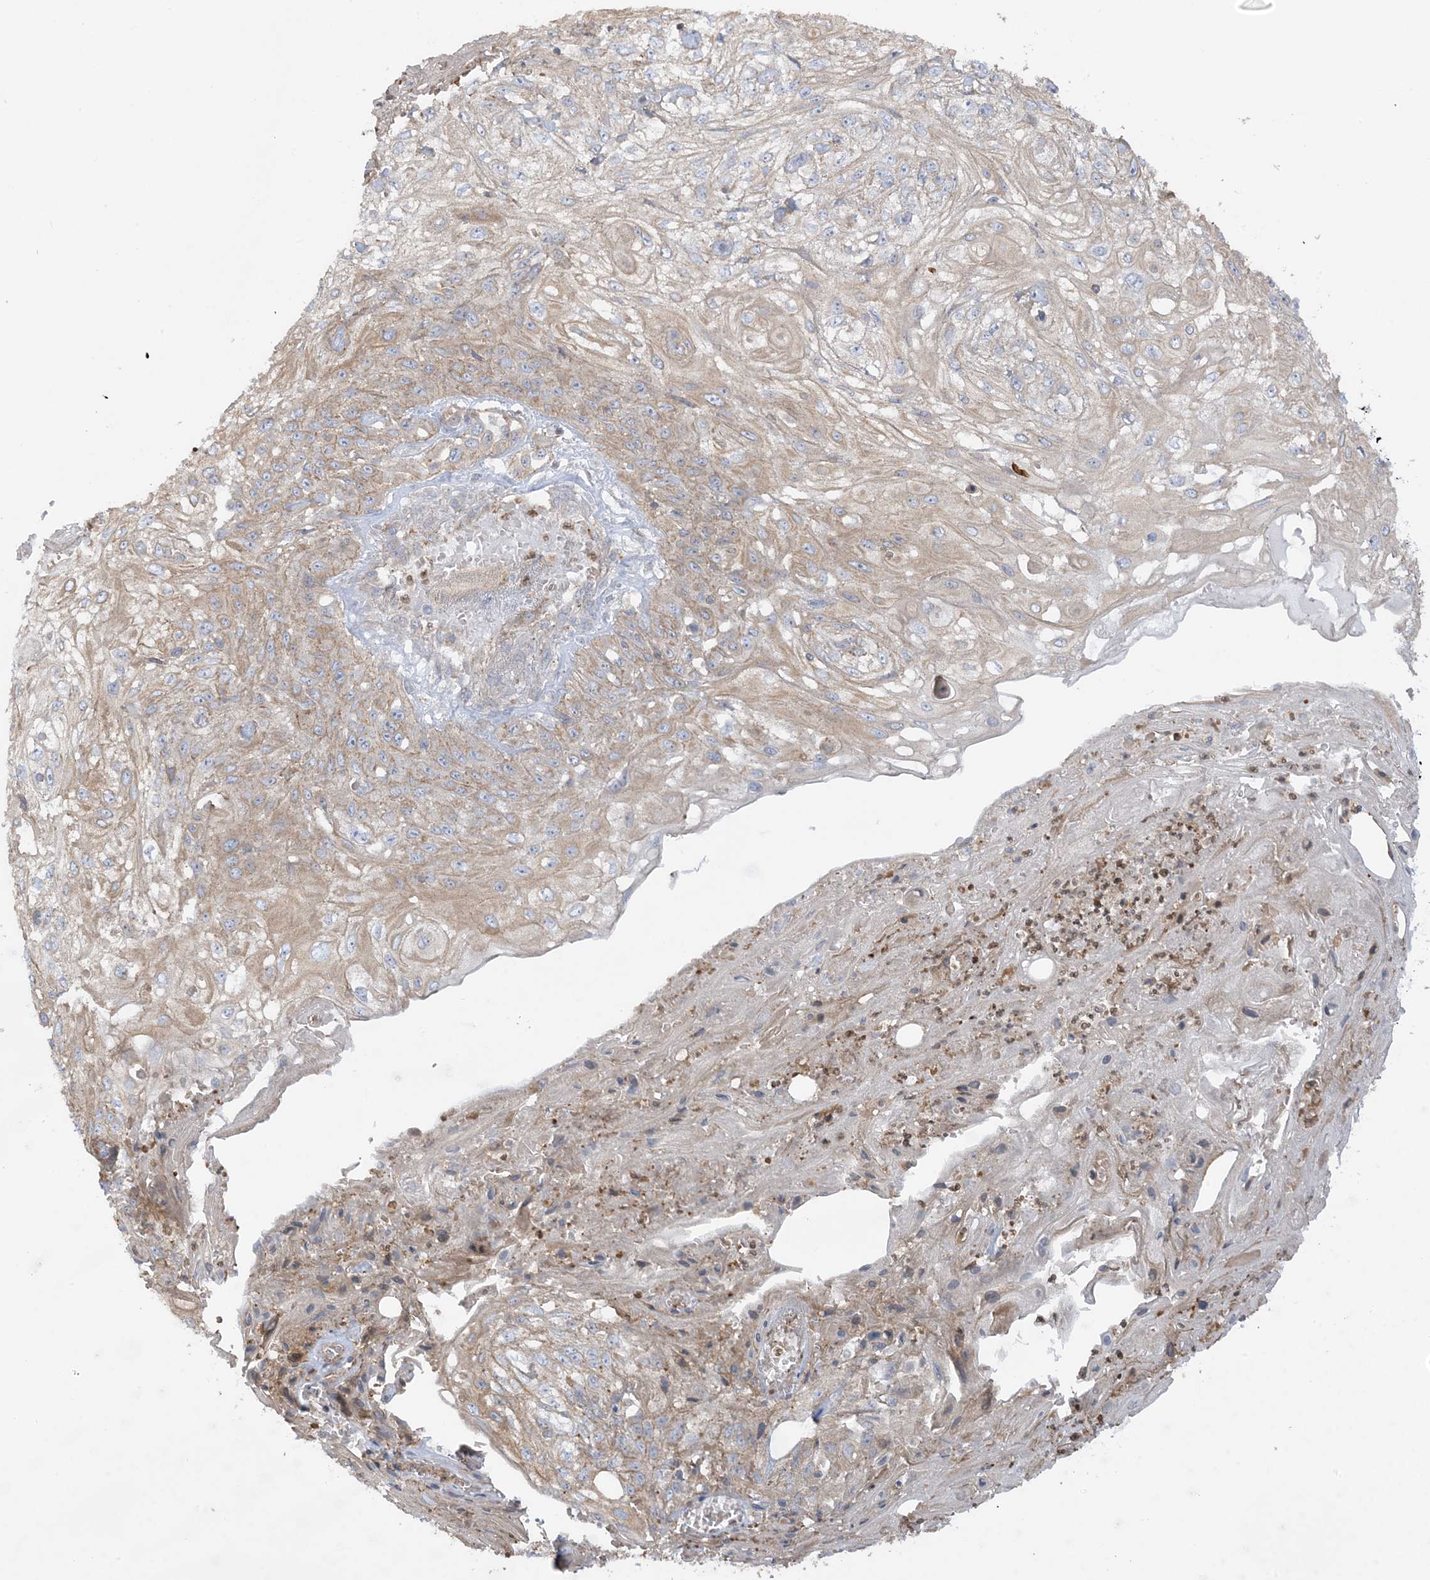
{"staining": {"intensity": "weak", "quantity": "25%-75%", "location": "cytoplasmic/membranous"}, "tissue": "skin cancer", "cell_type": "Tumor cells", "image_type": "cancer", "snomed": [{"axis": "morphology", "description": "Squamous cell carcinoma, NOS"}, {"axis": "morphology", "description": "Squamous cell carcinoma, metastatic, NOS"}, {"axis": "topography", "description": "Skin"}, {"axis": "topography", "description": "Lymph node"}], "caption": "Immunohistochemical staining of human skin squamous cell carcinoma displays weak cytoplasmic/membranous protein staining in approximately 25%-75% of tumor cells. (Stains: DAB in brown, nuclei in blue, Microscopy: brightfield microscopy at high magnification).", "gene": "ICMT", "patient": {"sex": "male", "age": 75}}